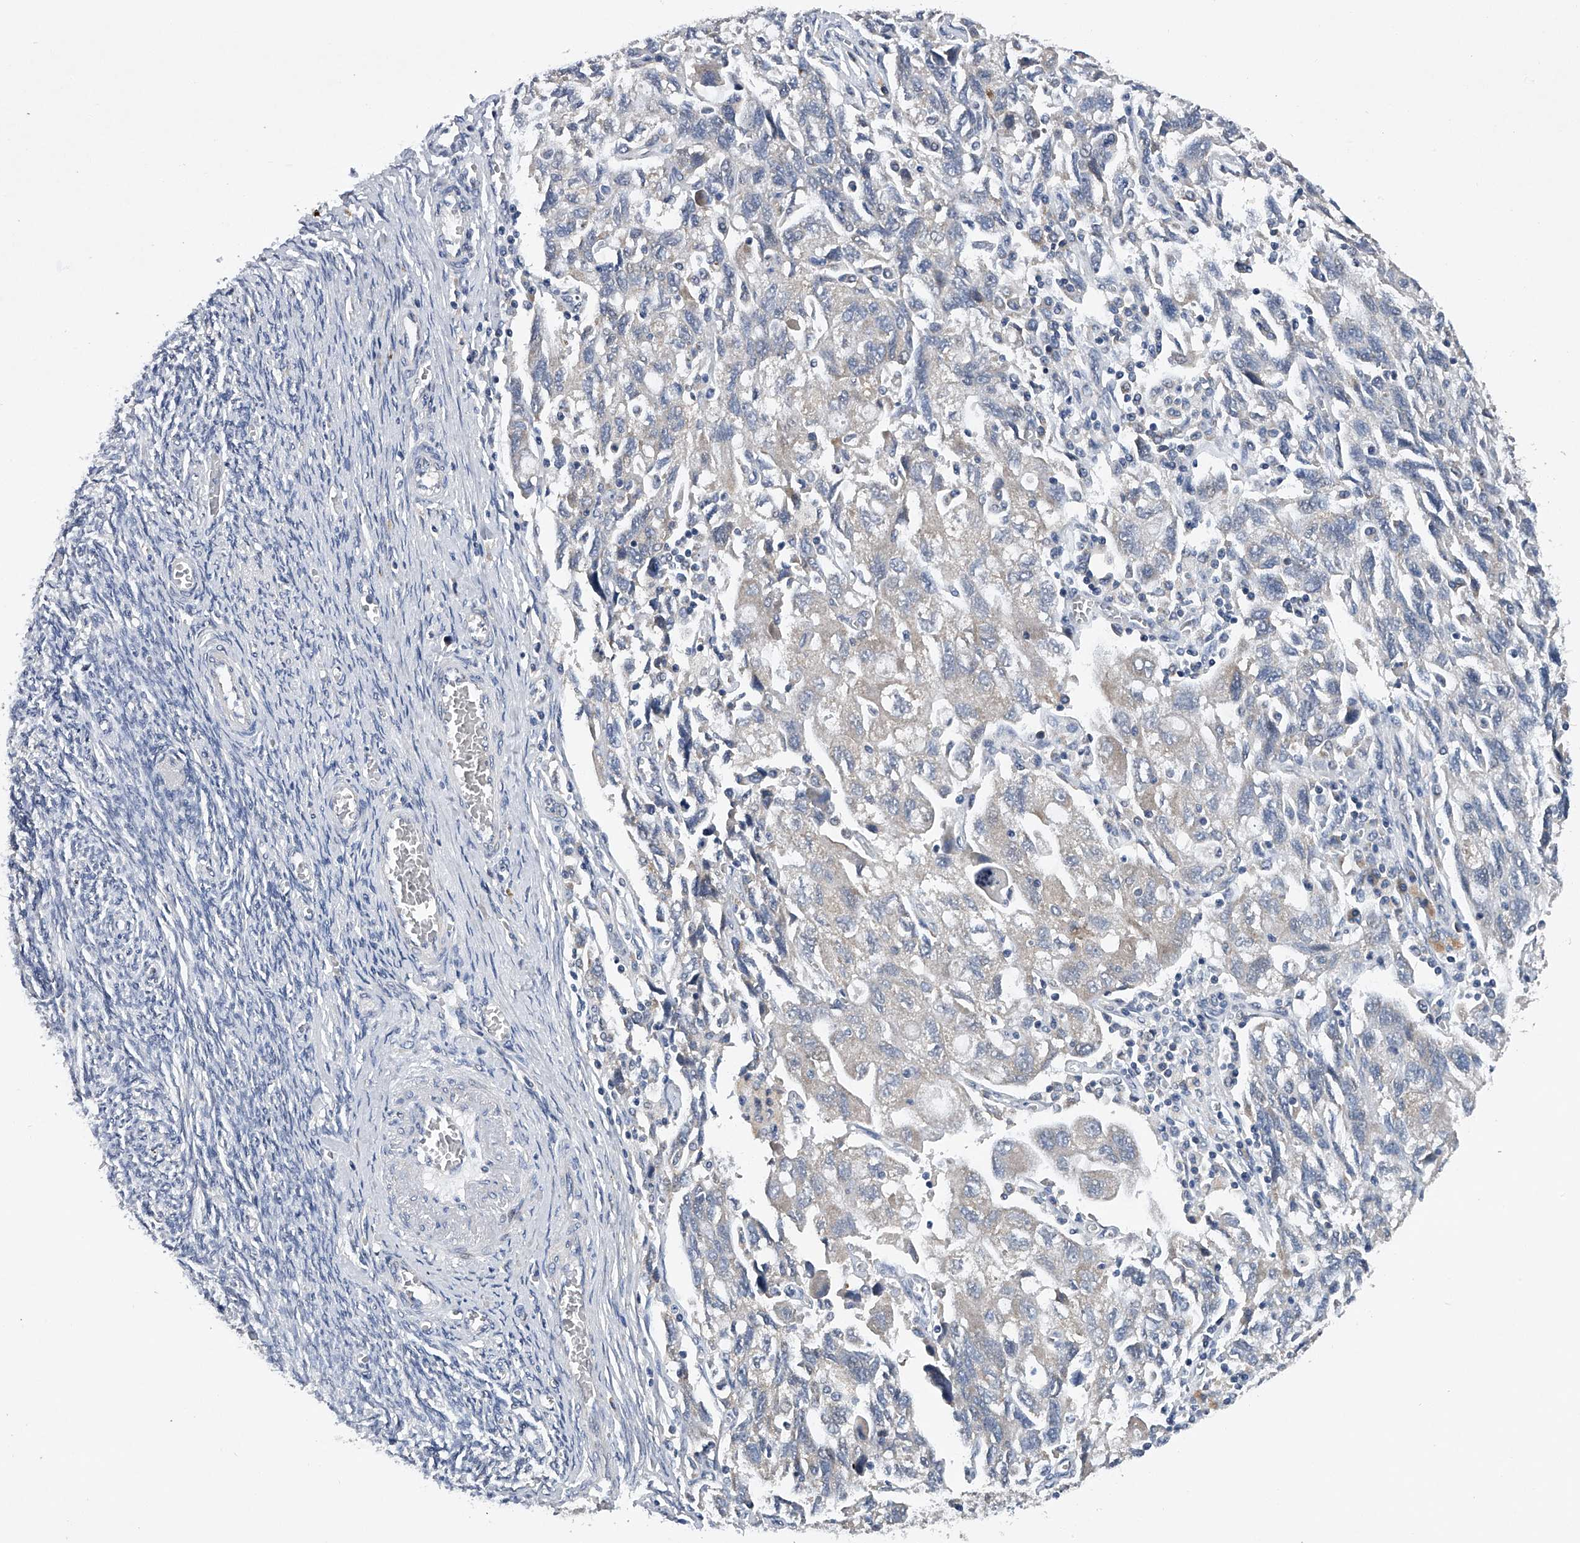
{"staining": {"intensity": "negative", "quantity": "none", "location": "none"}, "tissue": "ovarian cancer", "cell_type": "Tumor cells", "image_type": "cancer", "snomed": [{"axis": "morphology", "description": "Carcinoma, NOS"}, {"axis": "morphology", "description": "Cystadenocarcinoma, serous, NOS"}, {"axis": "topography", "description": "Ovary"}], "caption": "An image of ovarian carcinoma stained for a protein exhibits no brown staining in tumor cells.", "gene": "RNF5", "patient": {"sex": "female", "age": 69}}